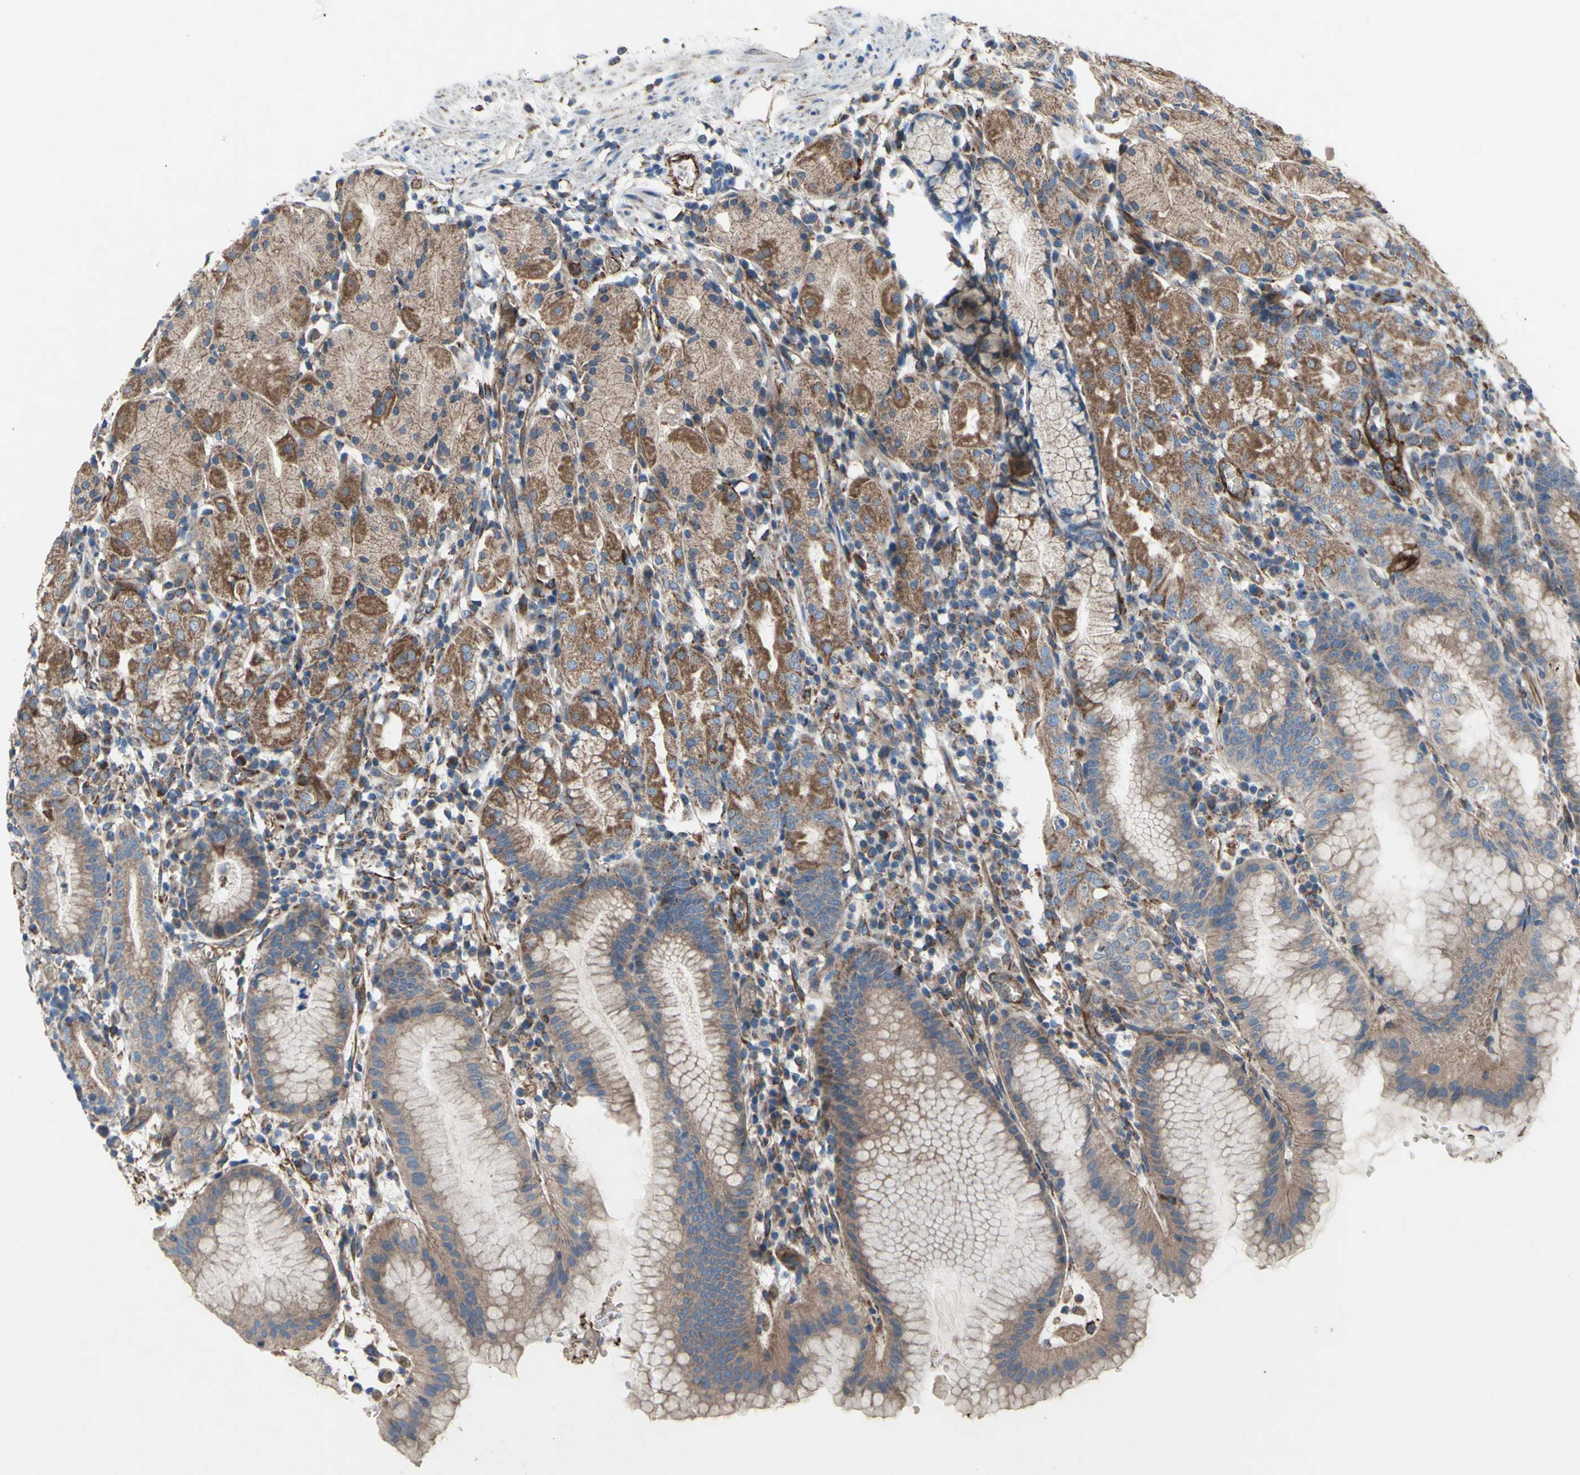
{"staining": {"intensity": "moderate", "quantity": "25%-75%", "location": "cytoplasmic/membranous"}, "tissue": "stomach", "cell_type": "Glandular cells", "image_type": "normal", "snomed": [{"axis": "morphology", "description": "Normal tissue, NOS"}, {"axis": "topography", "description": "Stomach"}, {"axis": "topography", "description": "Stomach, lower"}], "caption": "Protein staining of benign stomach exhibits moderate cytoplasmic/membranous staining in about 25%-75% of glandular cells.", "gene": "EMC7", "patient": {"sex": "female", "age": 75}}